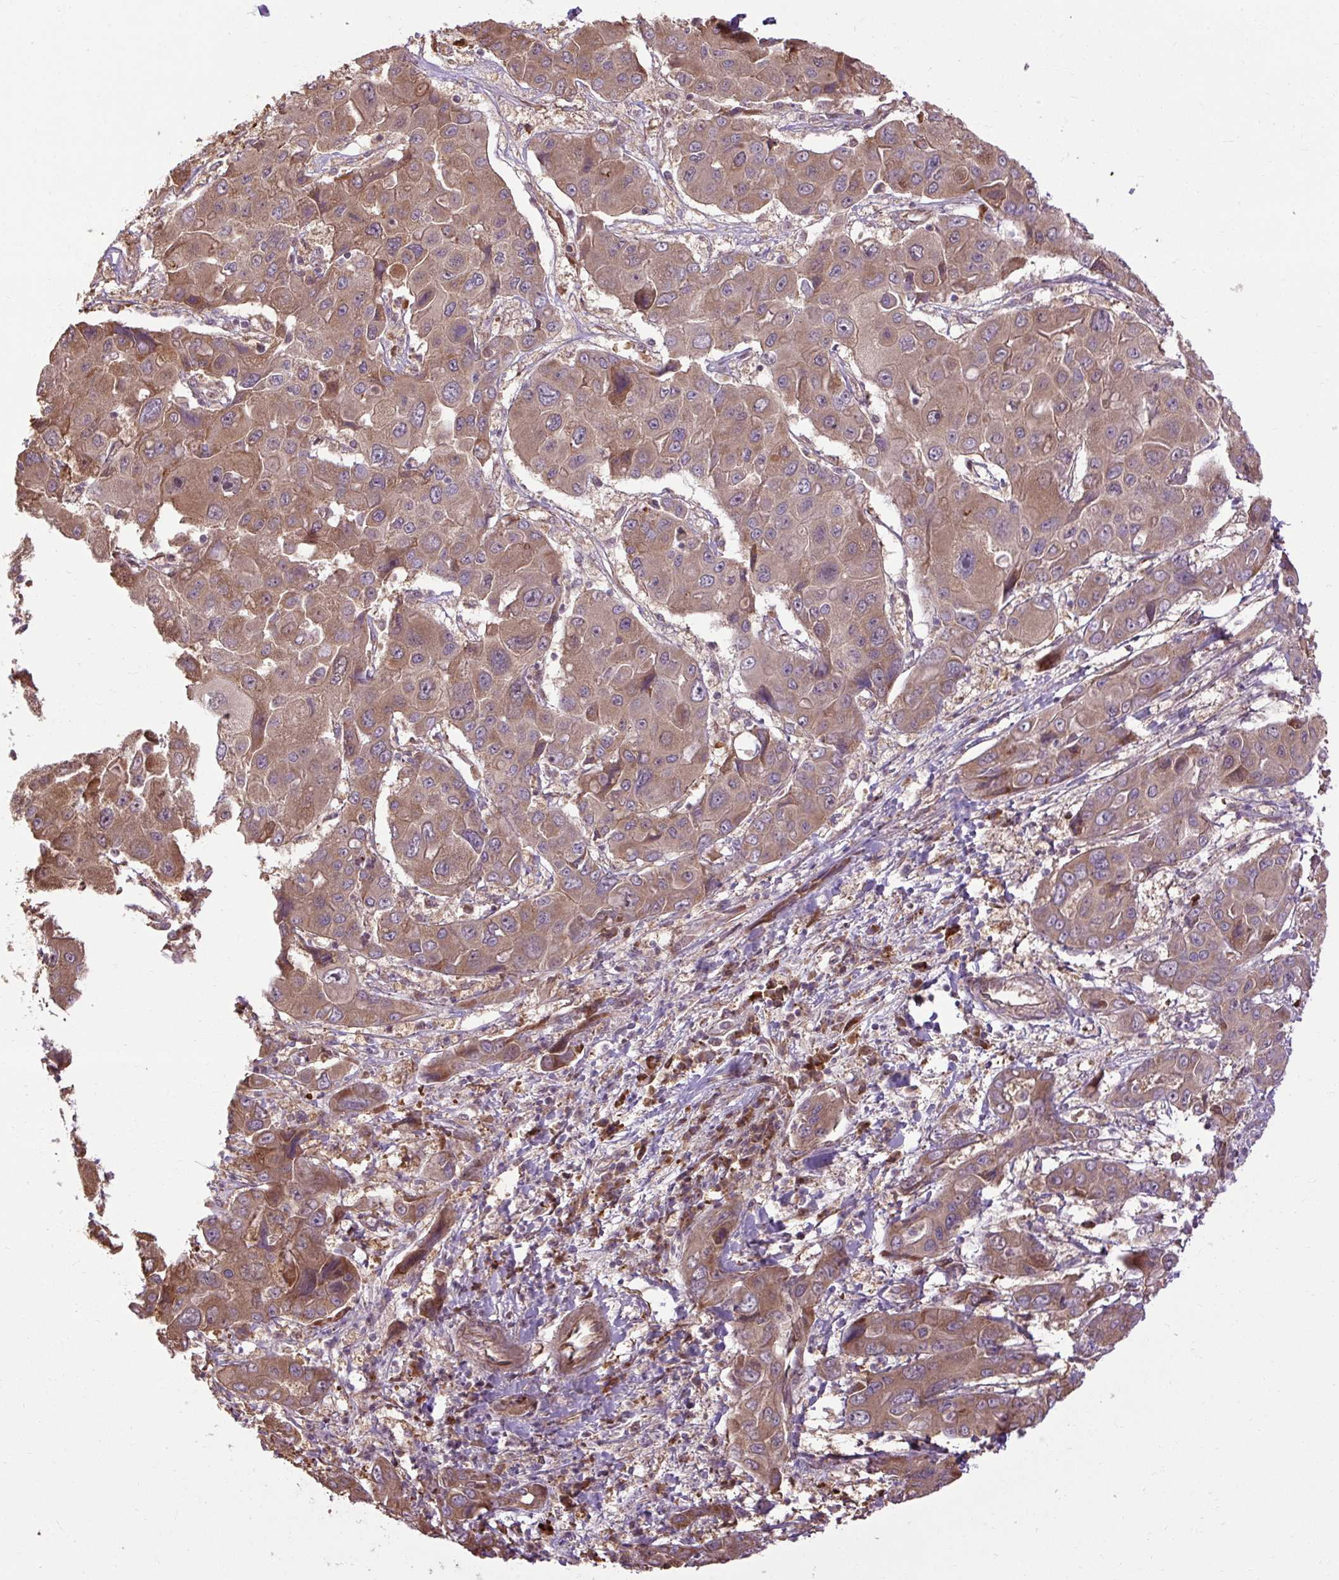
{"staining": {"intensity": "moderate", "quantity": ">75%", "location": "cytoplasmic/membranous"}, "tissue": "liver cancer", "cell_type": "Tumor cells", "image_type": "cancer", "snomed": [{"axis": "morphology", "description": "Cholangiocarcinoma"}, {"axis": "topography", "description": "Liver"}], "caption": "This is an image of immunohistochemistry staining of liver cancer (cholangiocarcinoma), which shows moderate expression in the cytoplasmic/membranous of tumor cells.", "gene": "FLRT1", "patient": {"sex": "male", "age": 67}}